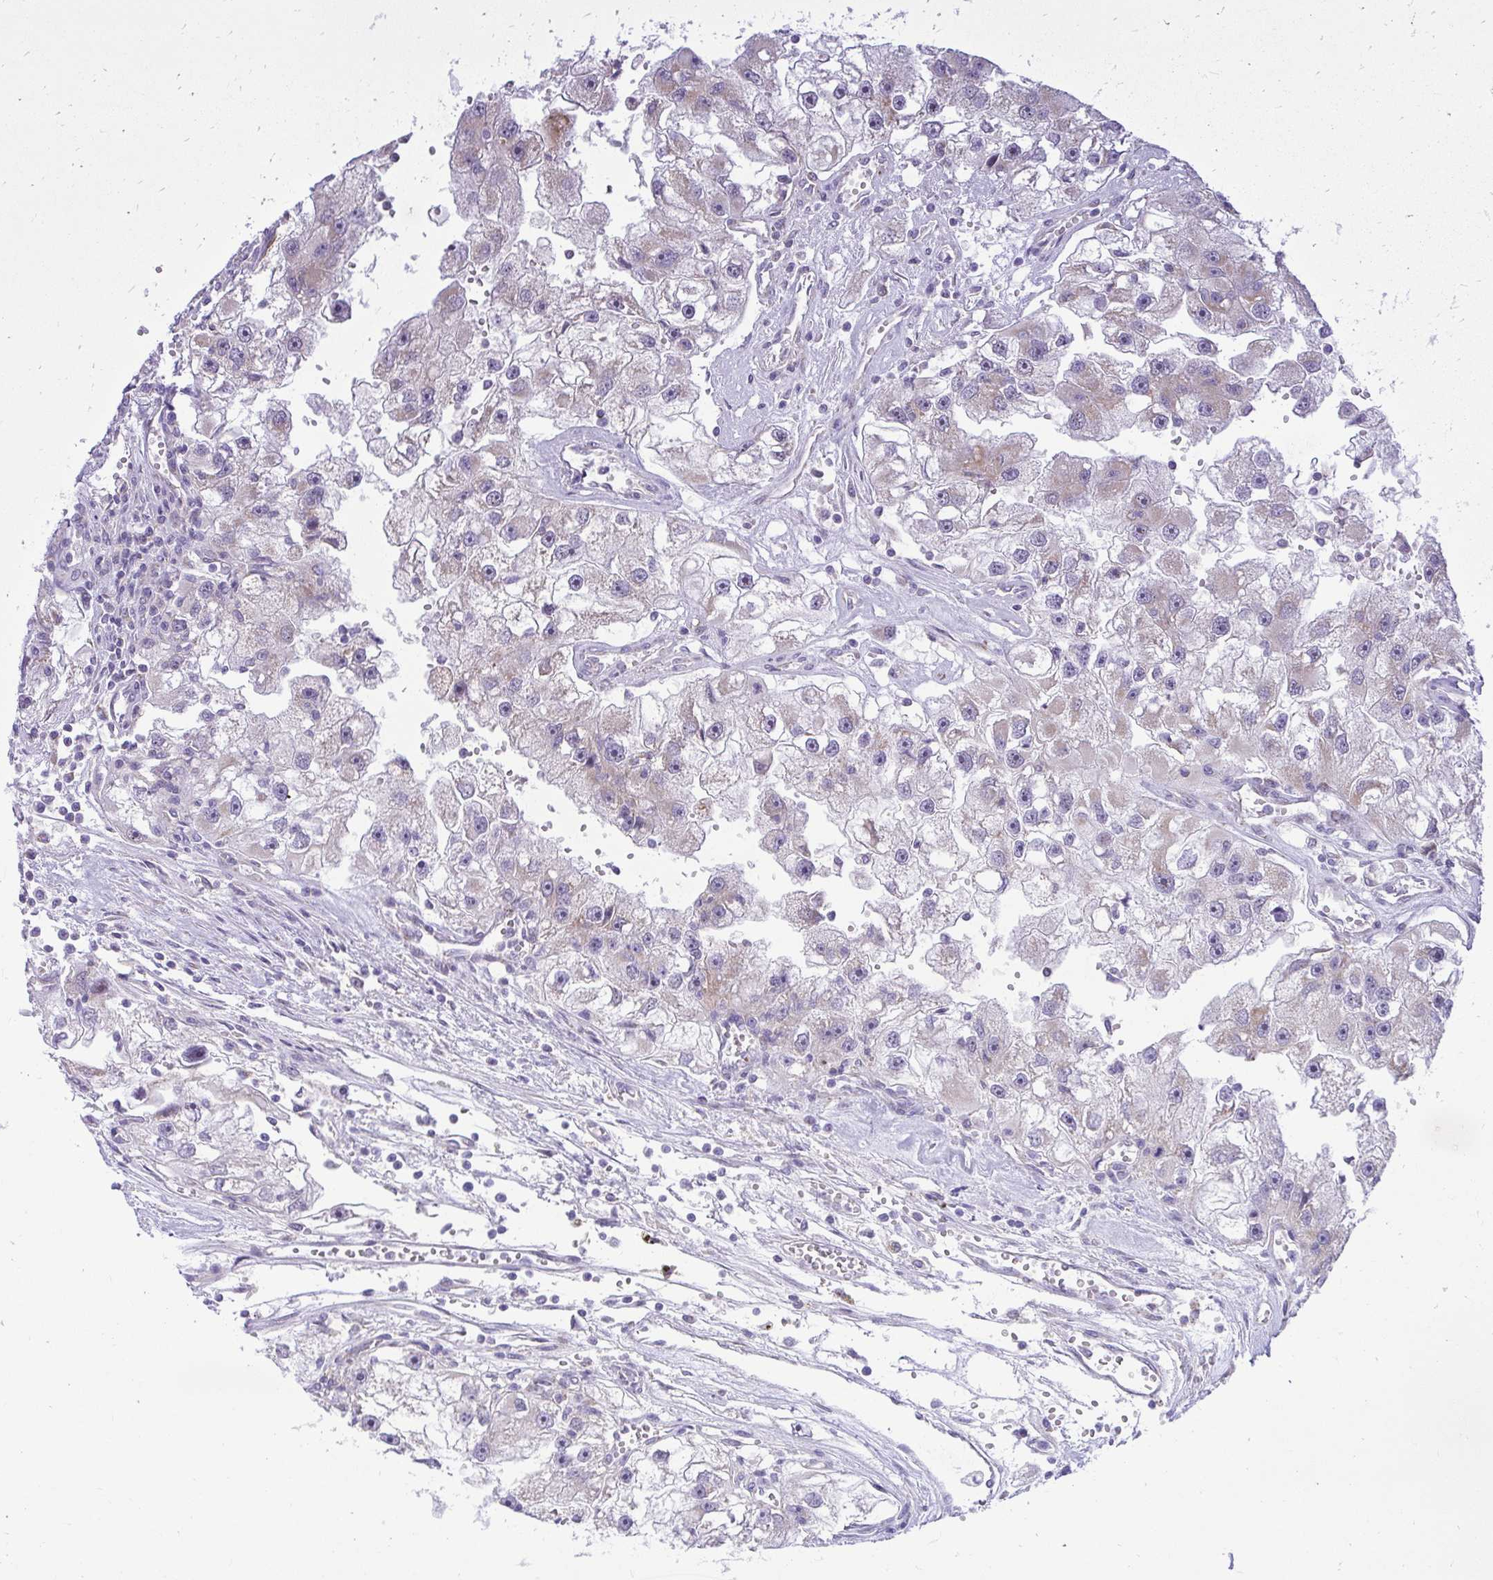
{"staining": {"intensity": "negative", "quantity": "none", "location": "none"}, "tissue": "renal cancer", "cell_type": "Tumor cells", "image_type": "cancer", "snomed": [{"axis": "morphology", "description": "Adenocarcinoma, NOS"}, {"axis": "topography", "description": "Kidney"}], "caption": "The micrograph displays no staining of tumor cells in renal cancer (adenocarcinoma).", "gene": "GPRIN3", "patient": {"sex": "male", "age": 63}}